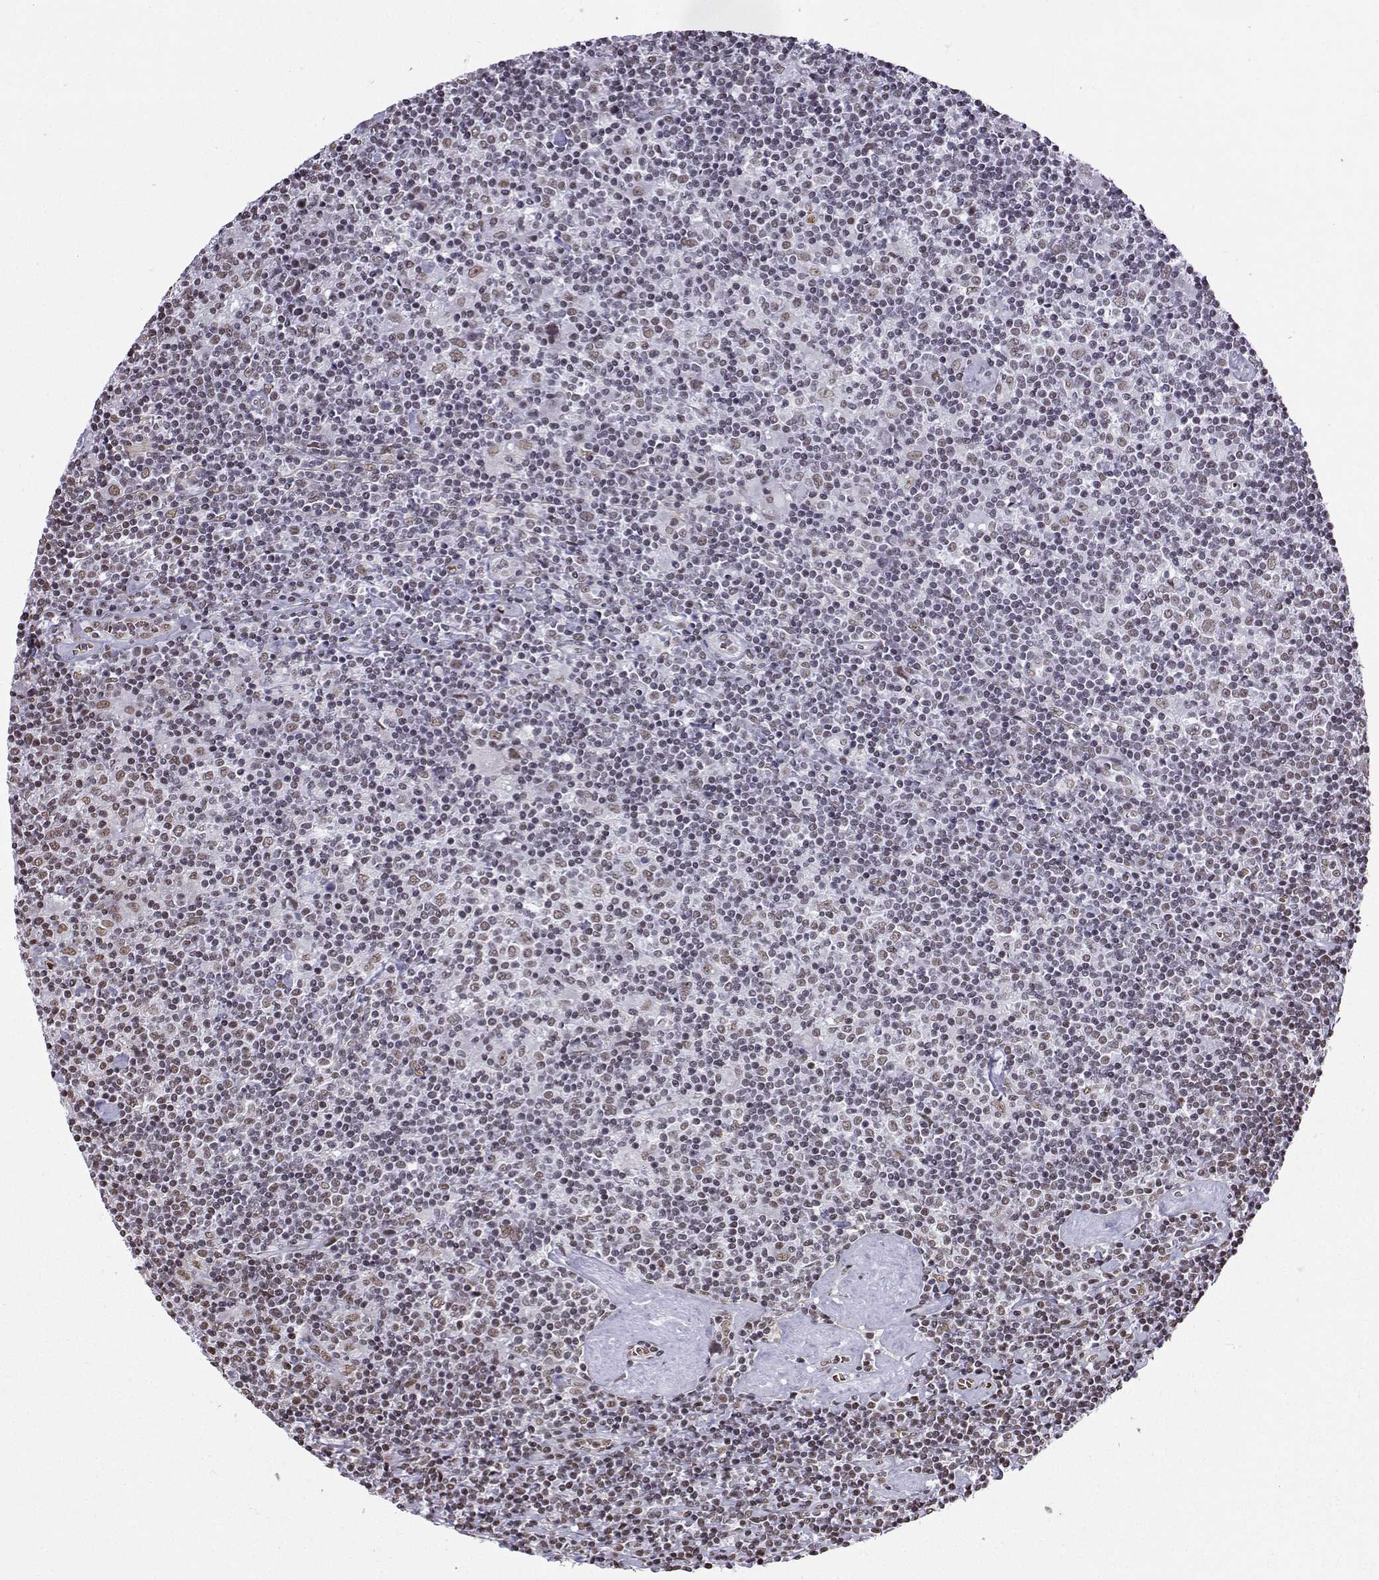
{"staining": {"intensity": "weak", "quantity": ">75%", "location": "nuclear"}, "tissue": "lymphoma", "cell_type": "Tumor cells", "image_type": "cancer", "snomed": [{"axis": "morphology", "description": "Hodgkin's disease, NOS"}, {"axis": "topography", "description": "Lymph node"}], "caption": "The photomicrograph shows immunohistochemical staining of Hodgkin's disease. There is weak nuclear expression is seen in about >75% of tumor cells.", "gene": "CCNK", "patient": {"sex": "male", "age": 40}}